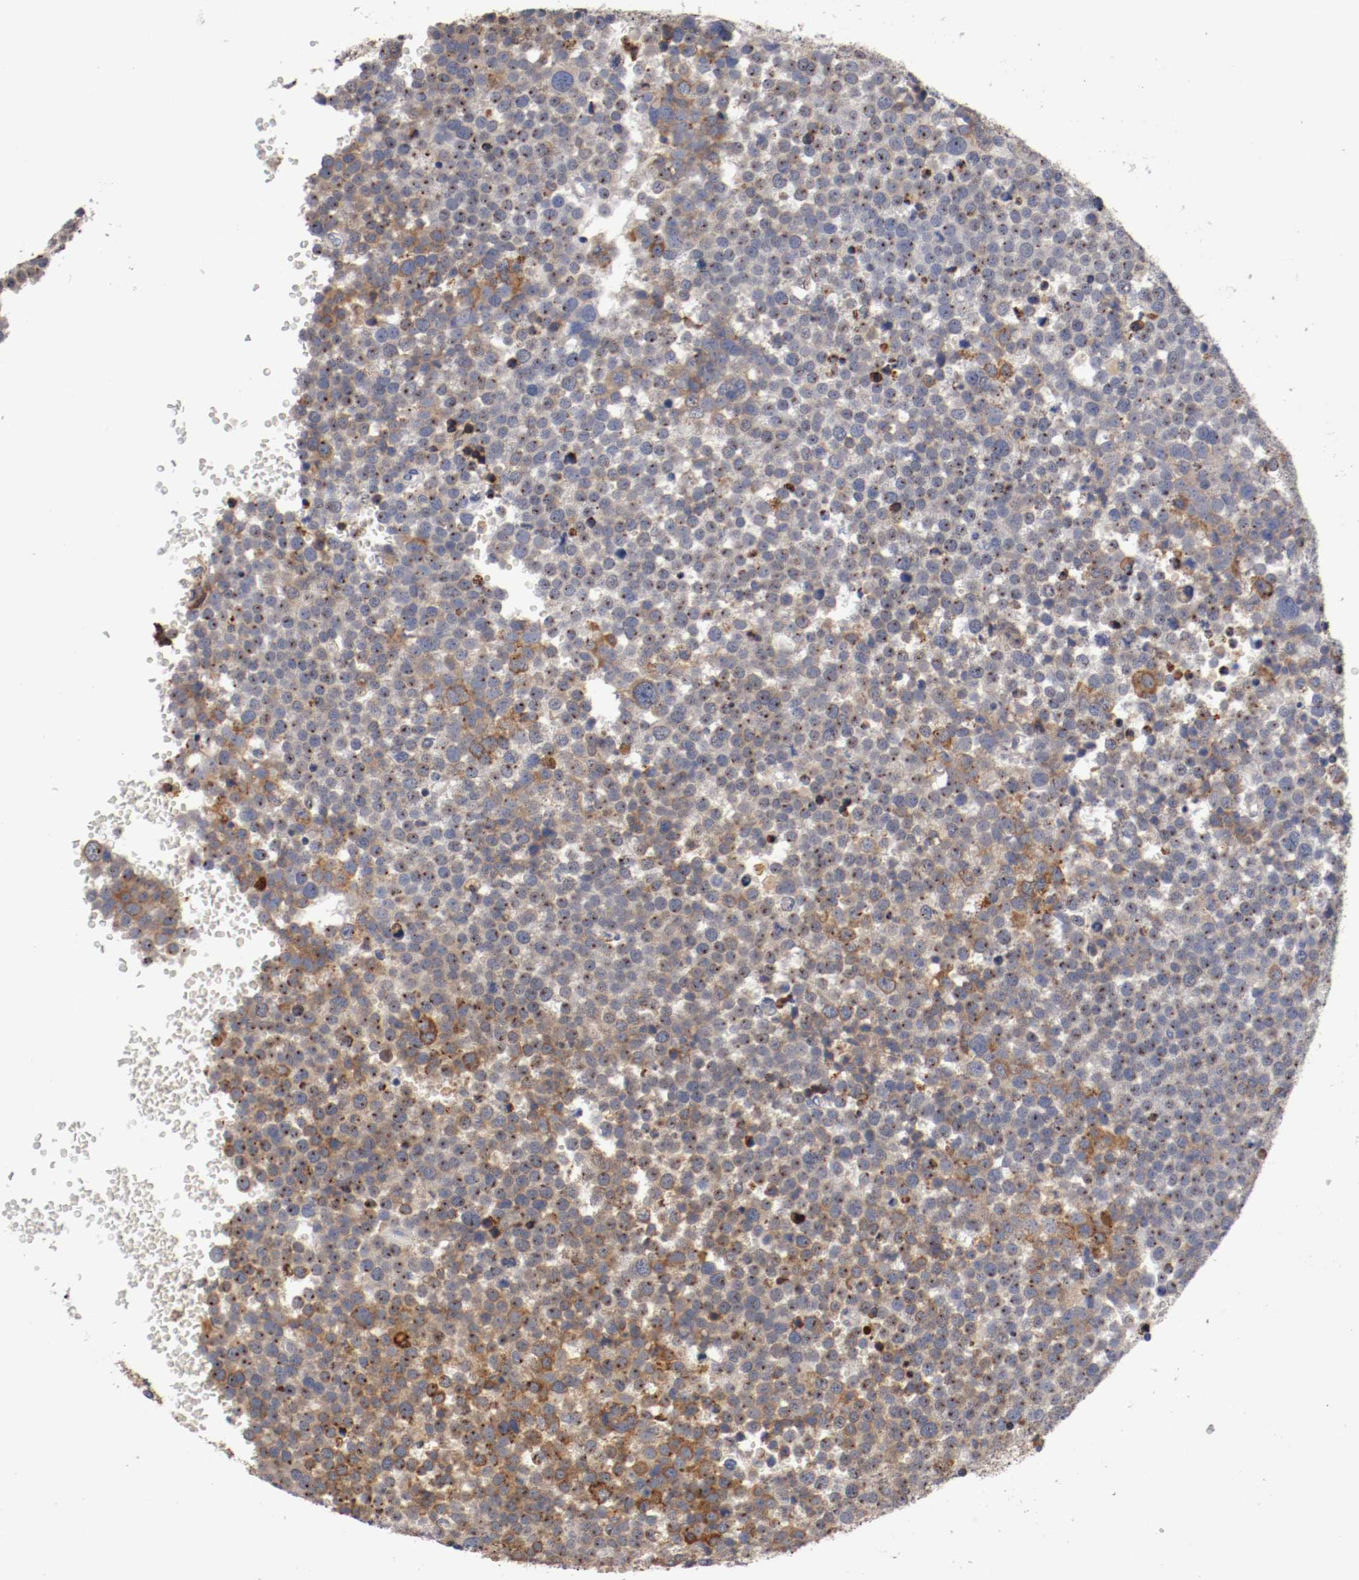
{"staining": {"intensity": "weak", "quantity": ">75%", "location": "cytoplasmic/membranous"}, "tissue": "testis cancer", "cell_type": "Tumor cells", "image_type": "cancer", "snomed": [{"axis": "morphology", "description": "Seminoma, NOS"}, {"axis": "topography", "description": "Testis"}], "caption": "Protein staining shows weak cytoplasmic/membranous positivity in about >75% of tumor cells in seminoma (testis). (DAB (3,3'-diaminobenzidine) = brown stain, brightfield microscopy at high magnification).", "gene": "TNFSF13", "patient": {"sex": "male", "age": 71}}